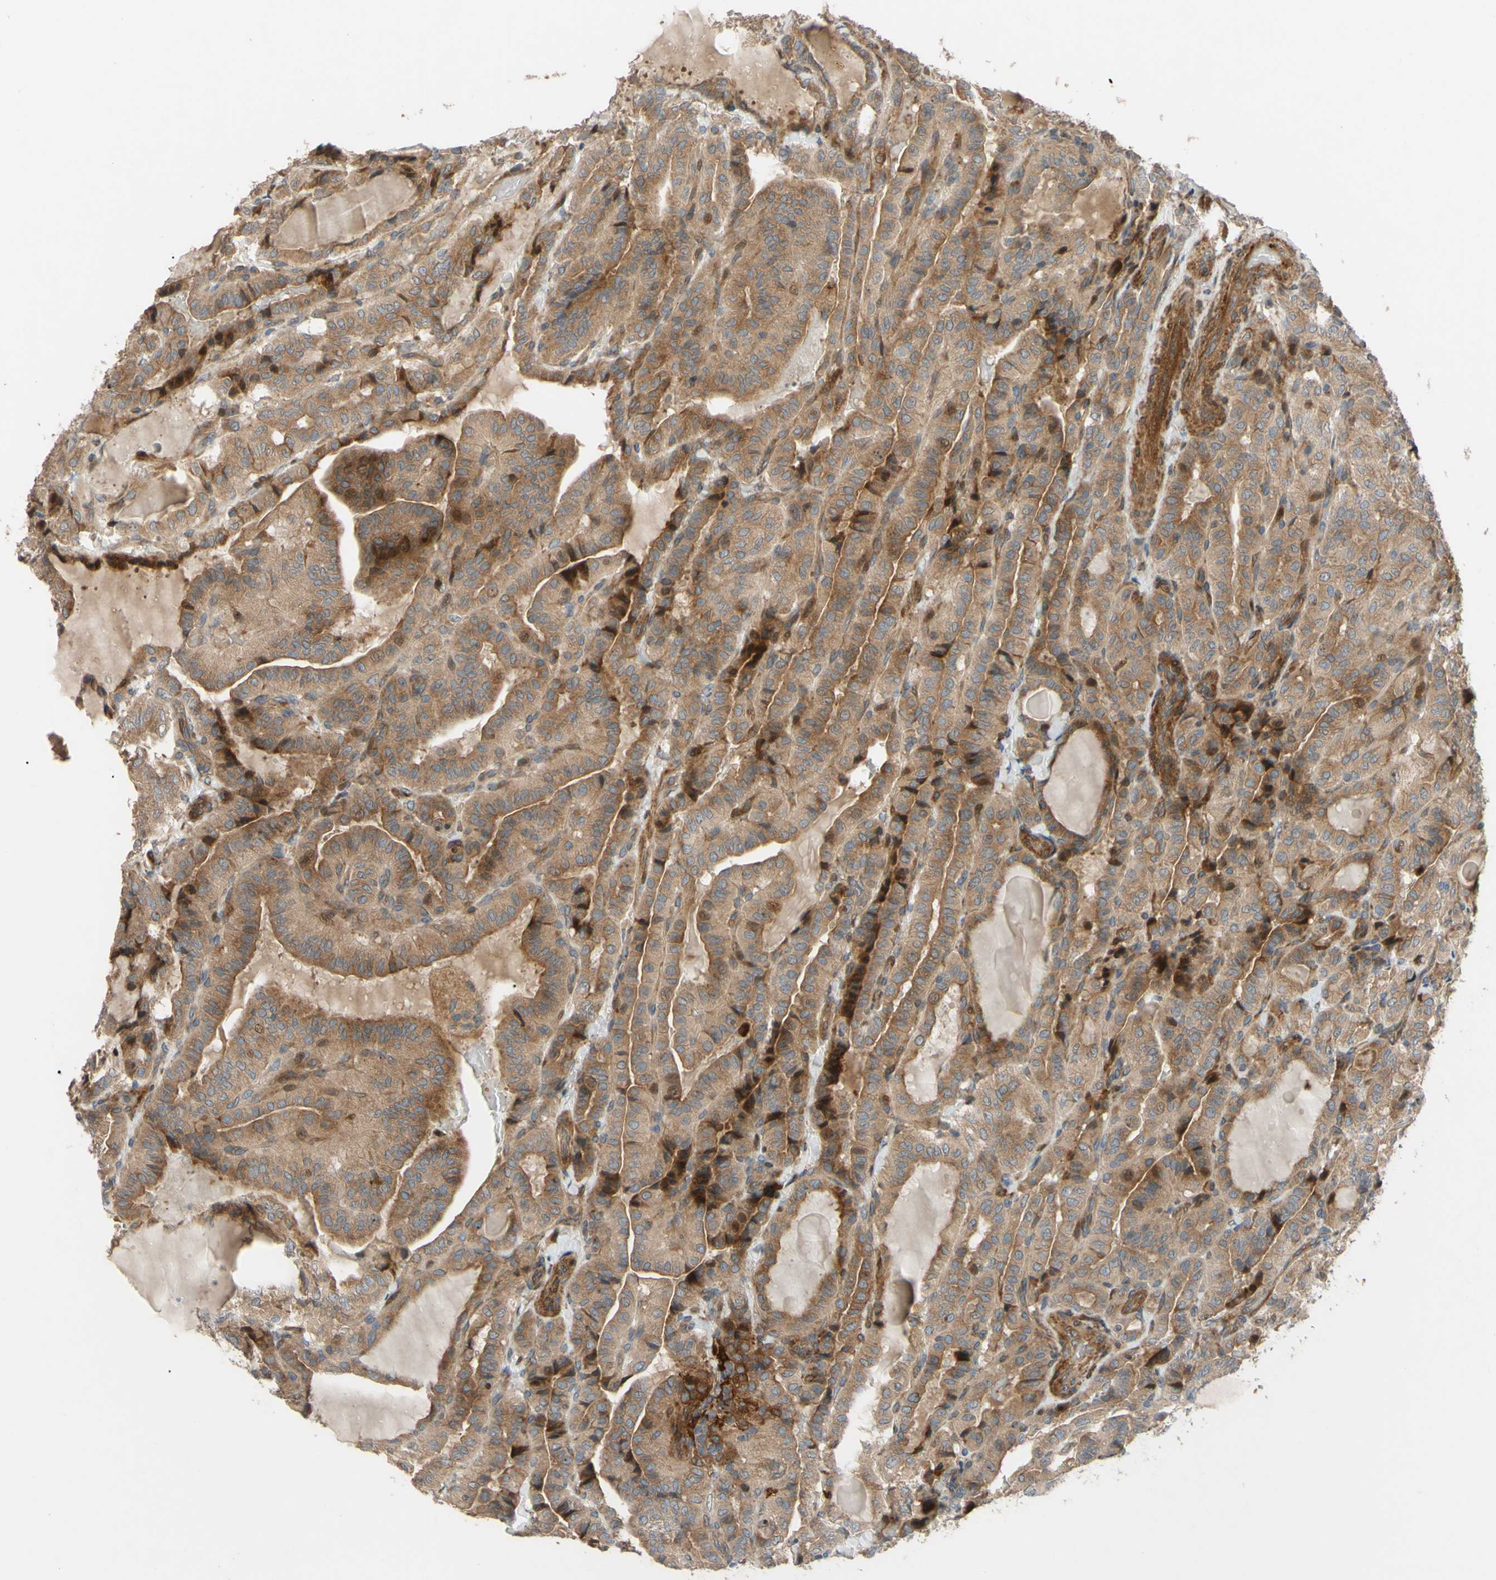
{"staining": {"intensity": "moderate", "quantity": ">75%", "location": "cytoplasmic/membranous"}, "tissue": "thyroid cancer", "cell_type": "Tumor cells", "image_type": "cancer", "snomed": [{"axis": "morphology", "description": "Papillary adenocarcinoma, NOS"}, {"axis": "topography", "description": "Thyroid gland"}], "caption": "Immunohistochemistry of thyroid cancer (papillary adenocarcinoma) reveals medium levels of moderate cytoplasmic/membranous expression in about >75% of tumor cells.", "gene": "SPTLC1", "patient": {"sex": "male", "age": 77}}